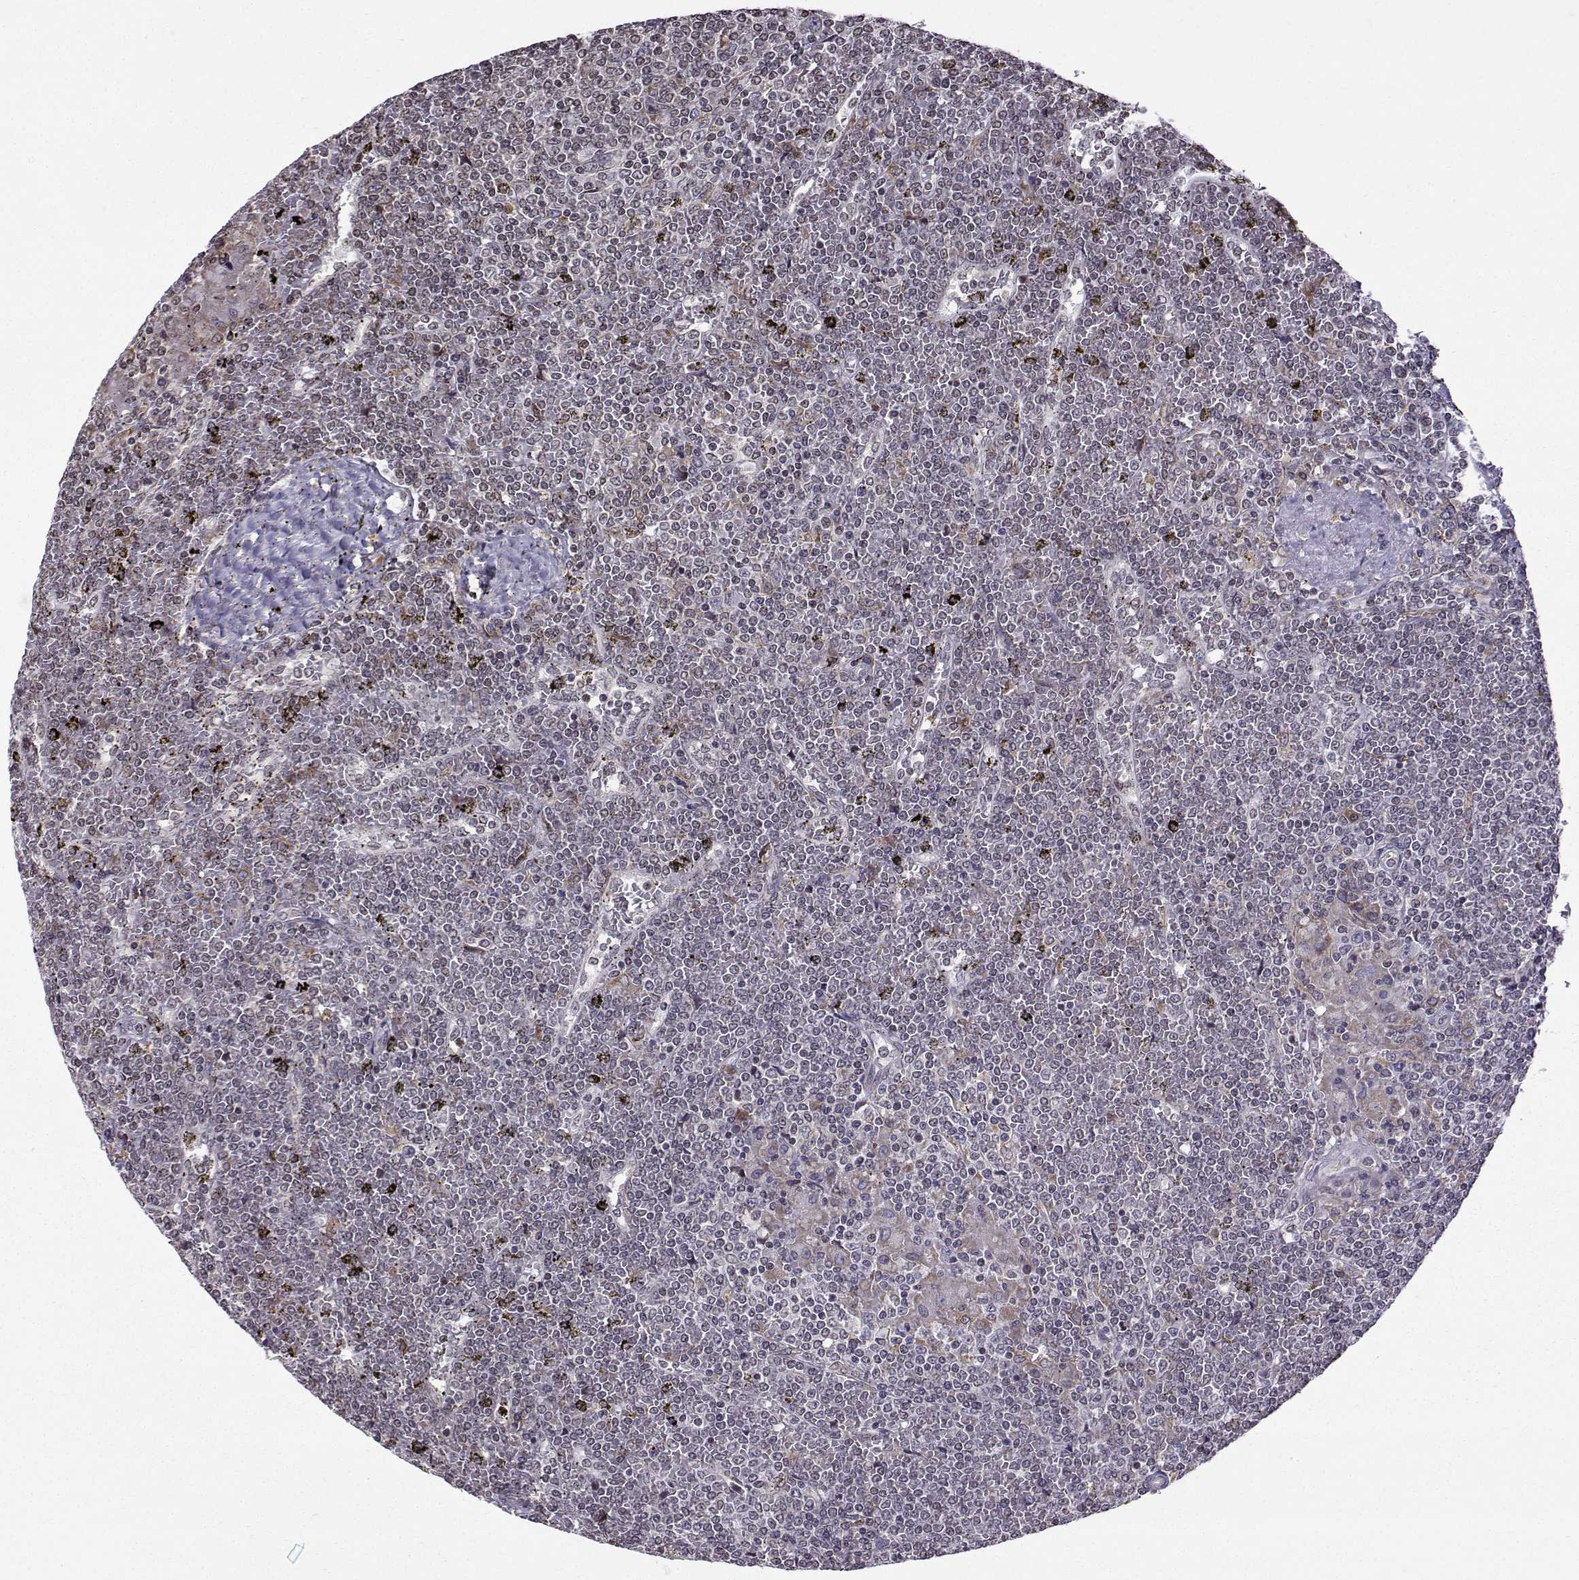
{"staining": {"intensity": "negative", "quantity": "none", "location": "none"}, "tissue": "lymphoma", "cell_type": "Tumor cells", "image_type": "cancer", "snomed": [{"axis": "morphology", "description": "Malignant lymphoma, non-Hodgkin's type, Low grade"}, {"axis": "topography", "description": "Spleen"}], "caption": "Immunohistochemical staining of lymphoma reveals no significant staining in tumor cells.", "gene": "EZH1", "patient": {"sex": "female", "age": 19}}